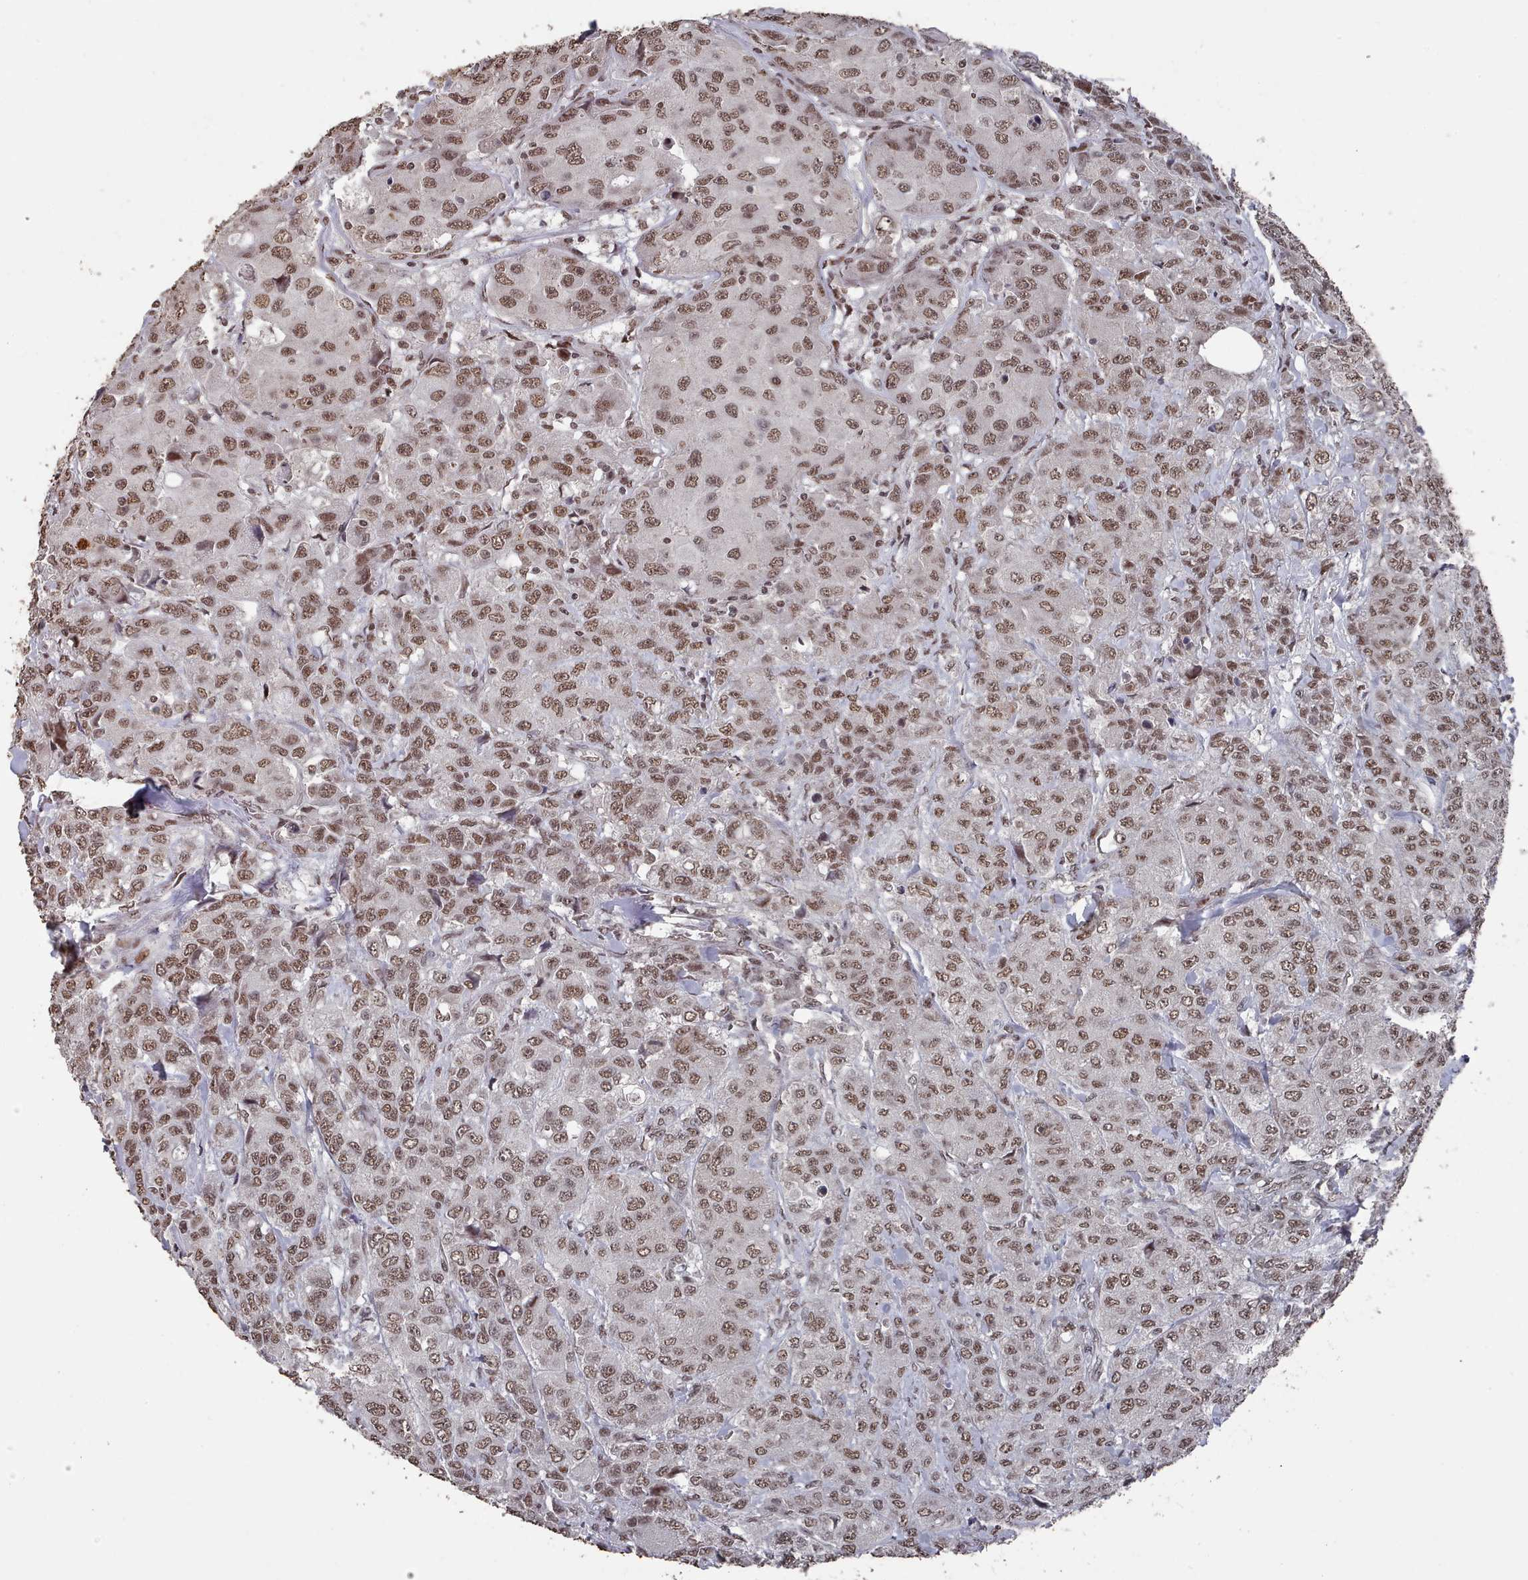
{"staining": {"intensity": "moderate", "quantity": ">75%", "location": "nuclear"}, "tissue": "breast cancer", "cell_type": "Tumor cells", "image_type": "cancer", "snomed": [{"axis": "morphology", "description": "Duct carcinoma"}, {"axis": "topography", "description": "Breast"}], "caption": "Protein expression analysis of breast infiltrating ductal carcinoma reveals moderate nuclear staining in approximately >75% of tumor cells.", "gene": "PNRC2", "patient": {"sex": "female", "age": 43}}